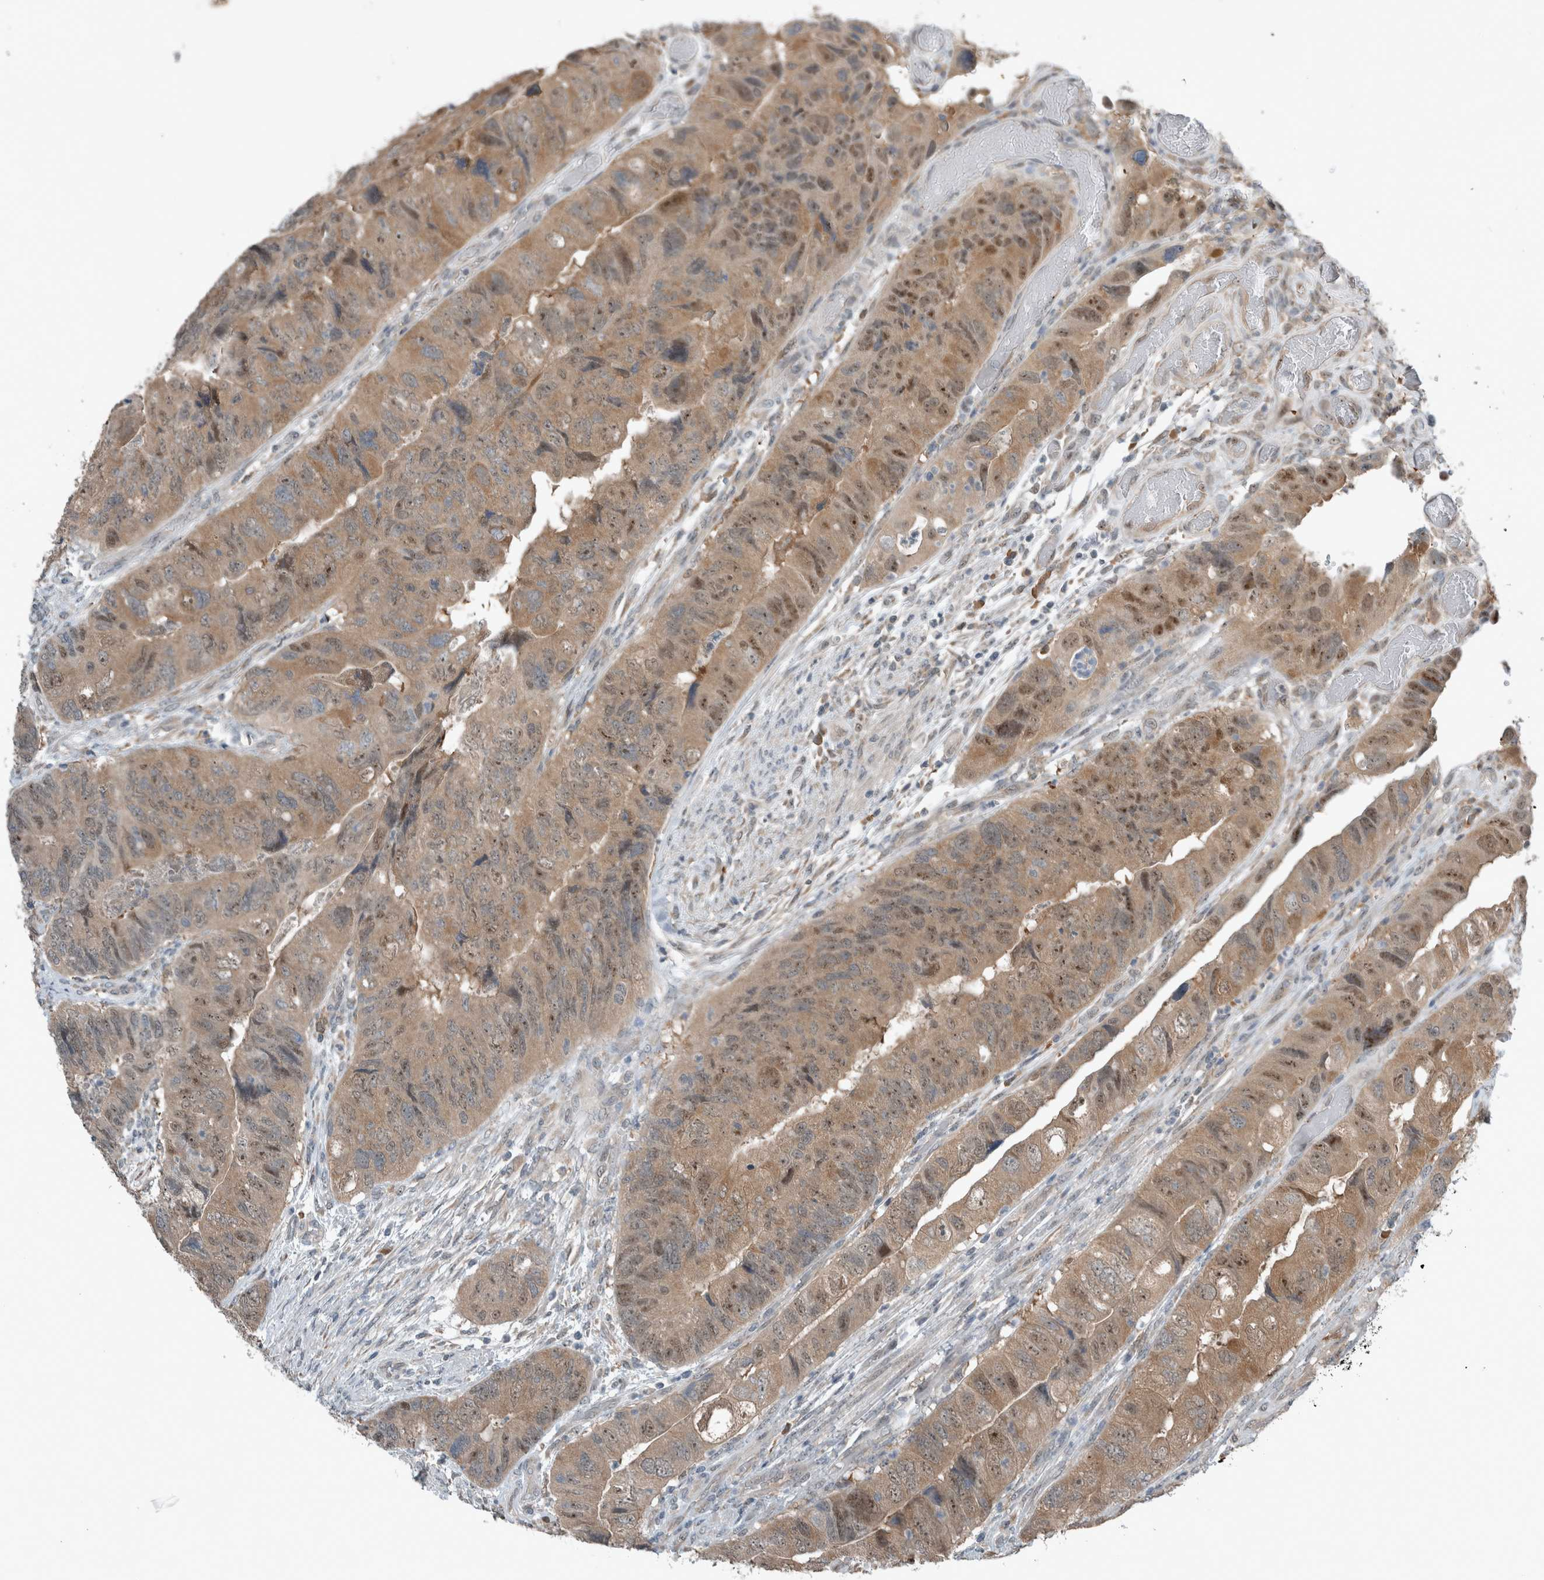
{"staining": {"intensity": "weak", "quantity": ">75%", "location": "cytoplasmic/membranous,nuclear"}, "tissue": "colorectal cancer", "cell_type": "Tumor cells", "image_type": "cancer", "snomed": [{"axis": "morphology", "description": "Adenocarcinoma, NOS"}, {"axis": "topography", "description": "Rectum"}], "caption": "Immunohistochemical staining of human colorectal cancer reveals low levels of weak cytoplasmic/membranous and nuclear protein positivity in about >75% of tumor cells.", "gene": "RALGDS", "patient": {"sex": "male", "age": 63}}